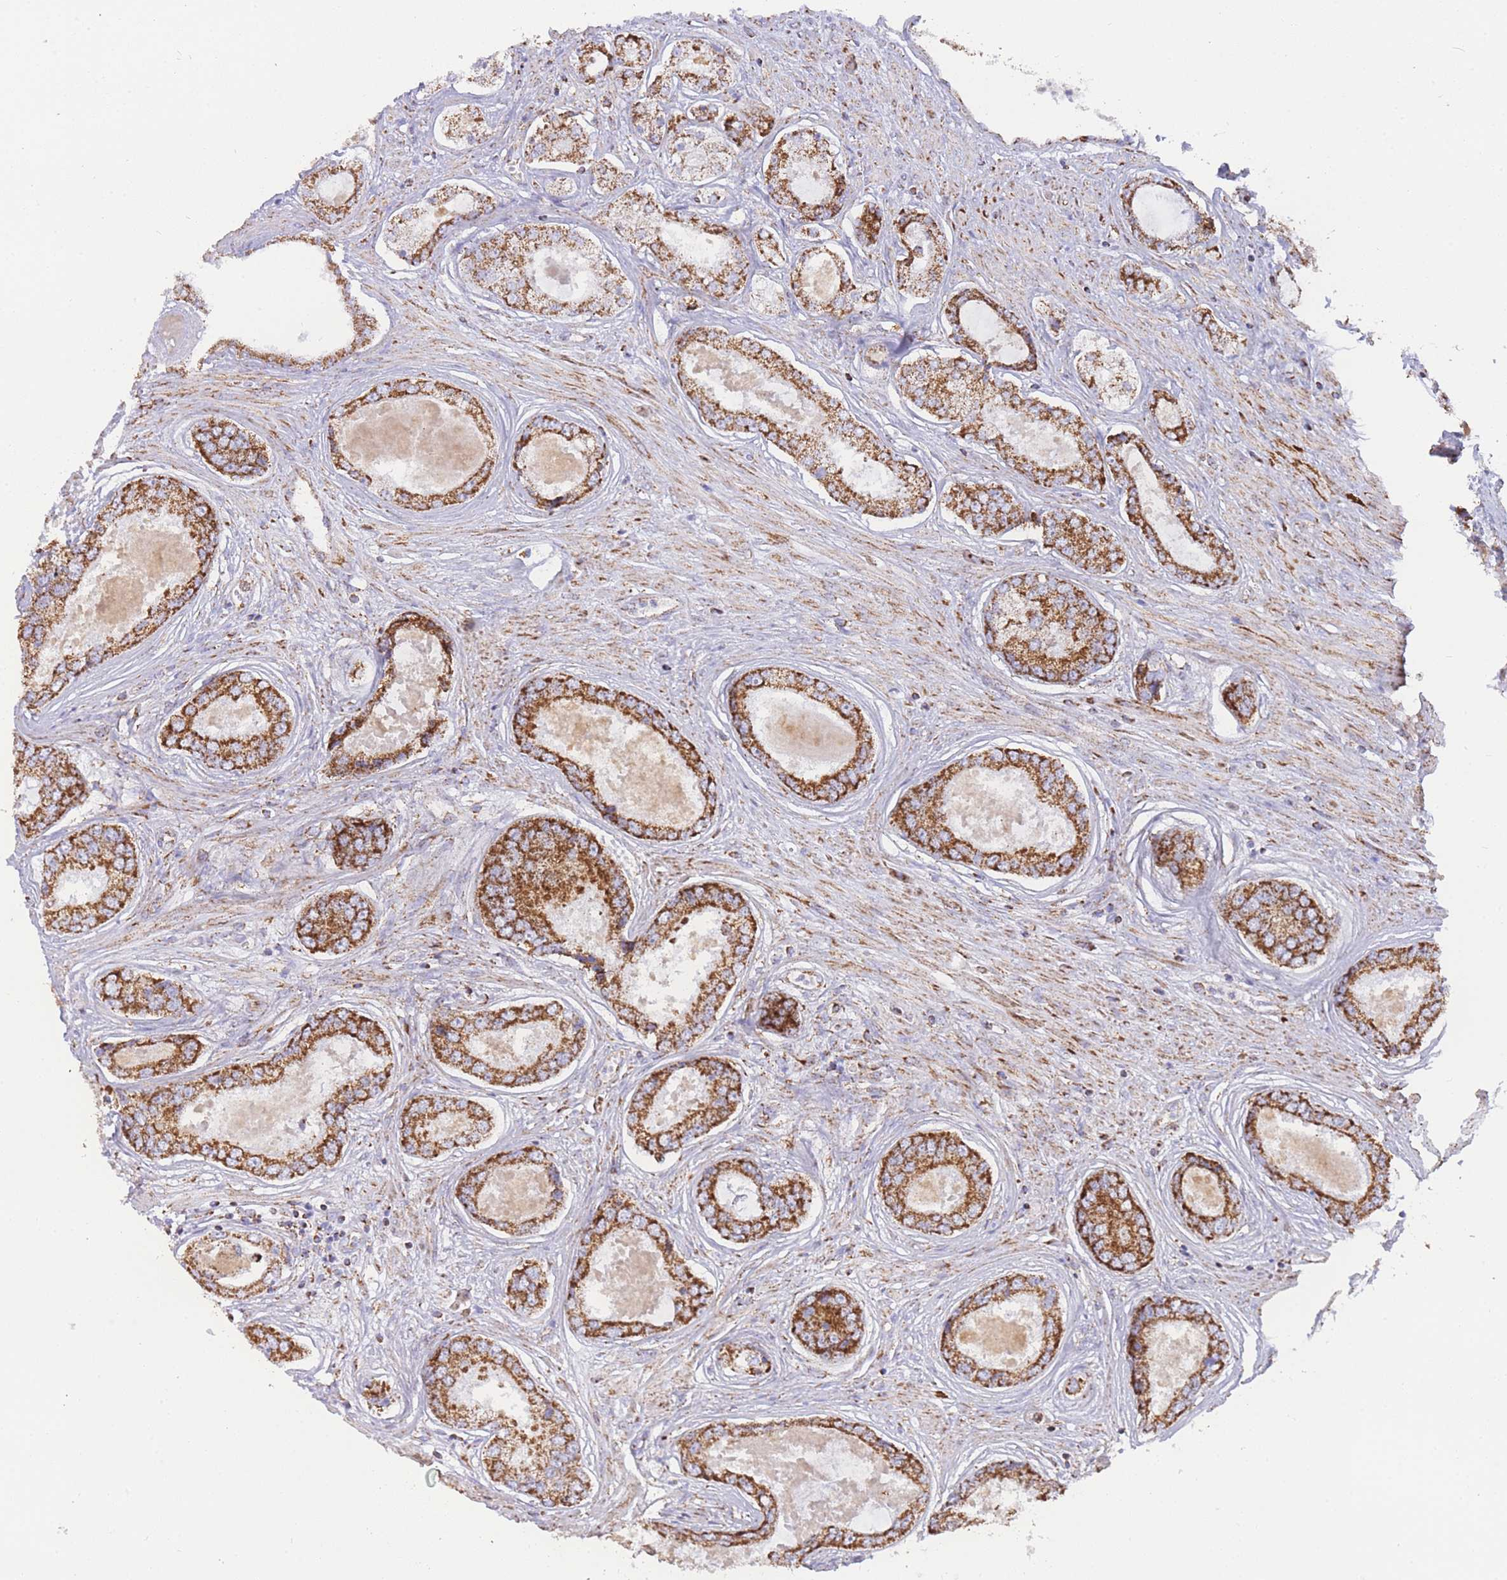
{"staining": {"intensity": "strong", "quantity": ">75%", "location": "cytoplasmic/membranous"}, "tissue": "prostate cancer", "cell_type": "Tumor cells", "image_type": "cancer", "snomed": [{"axis": "morphology", "description": "Adenocarcinoma, Low grade"}, {"axis": "topography", "description": "Prostate"}], "caption": "IHC micrograph of neoplastic tissue: human prostate low-grade adenocarcinoma stained using IHC reveals high levels of strong protein expression localized specifically in the cytoplasmic/membranous of tumor cells, appearing as a cytoplasmic/membranous brown color.", "gene": "GSTM1", "patient": {"sex": "male", "age": 68}}